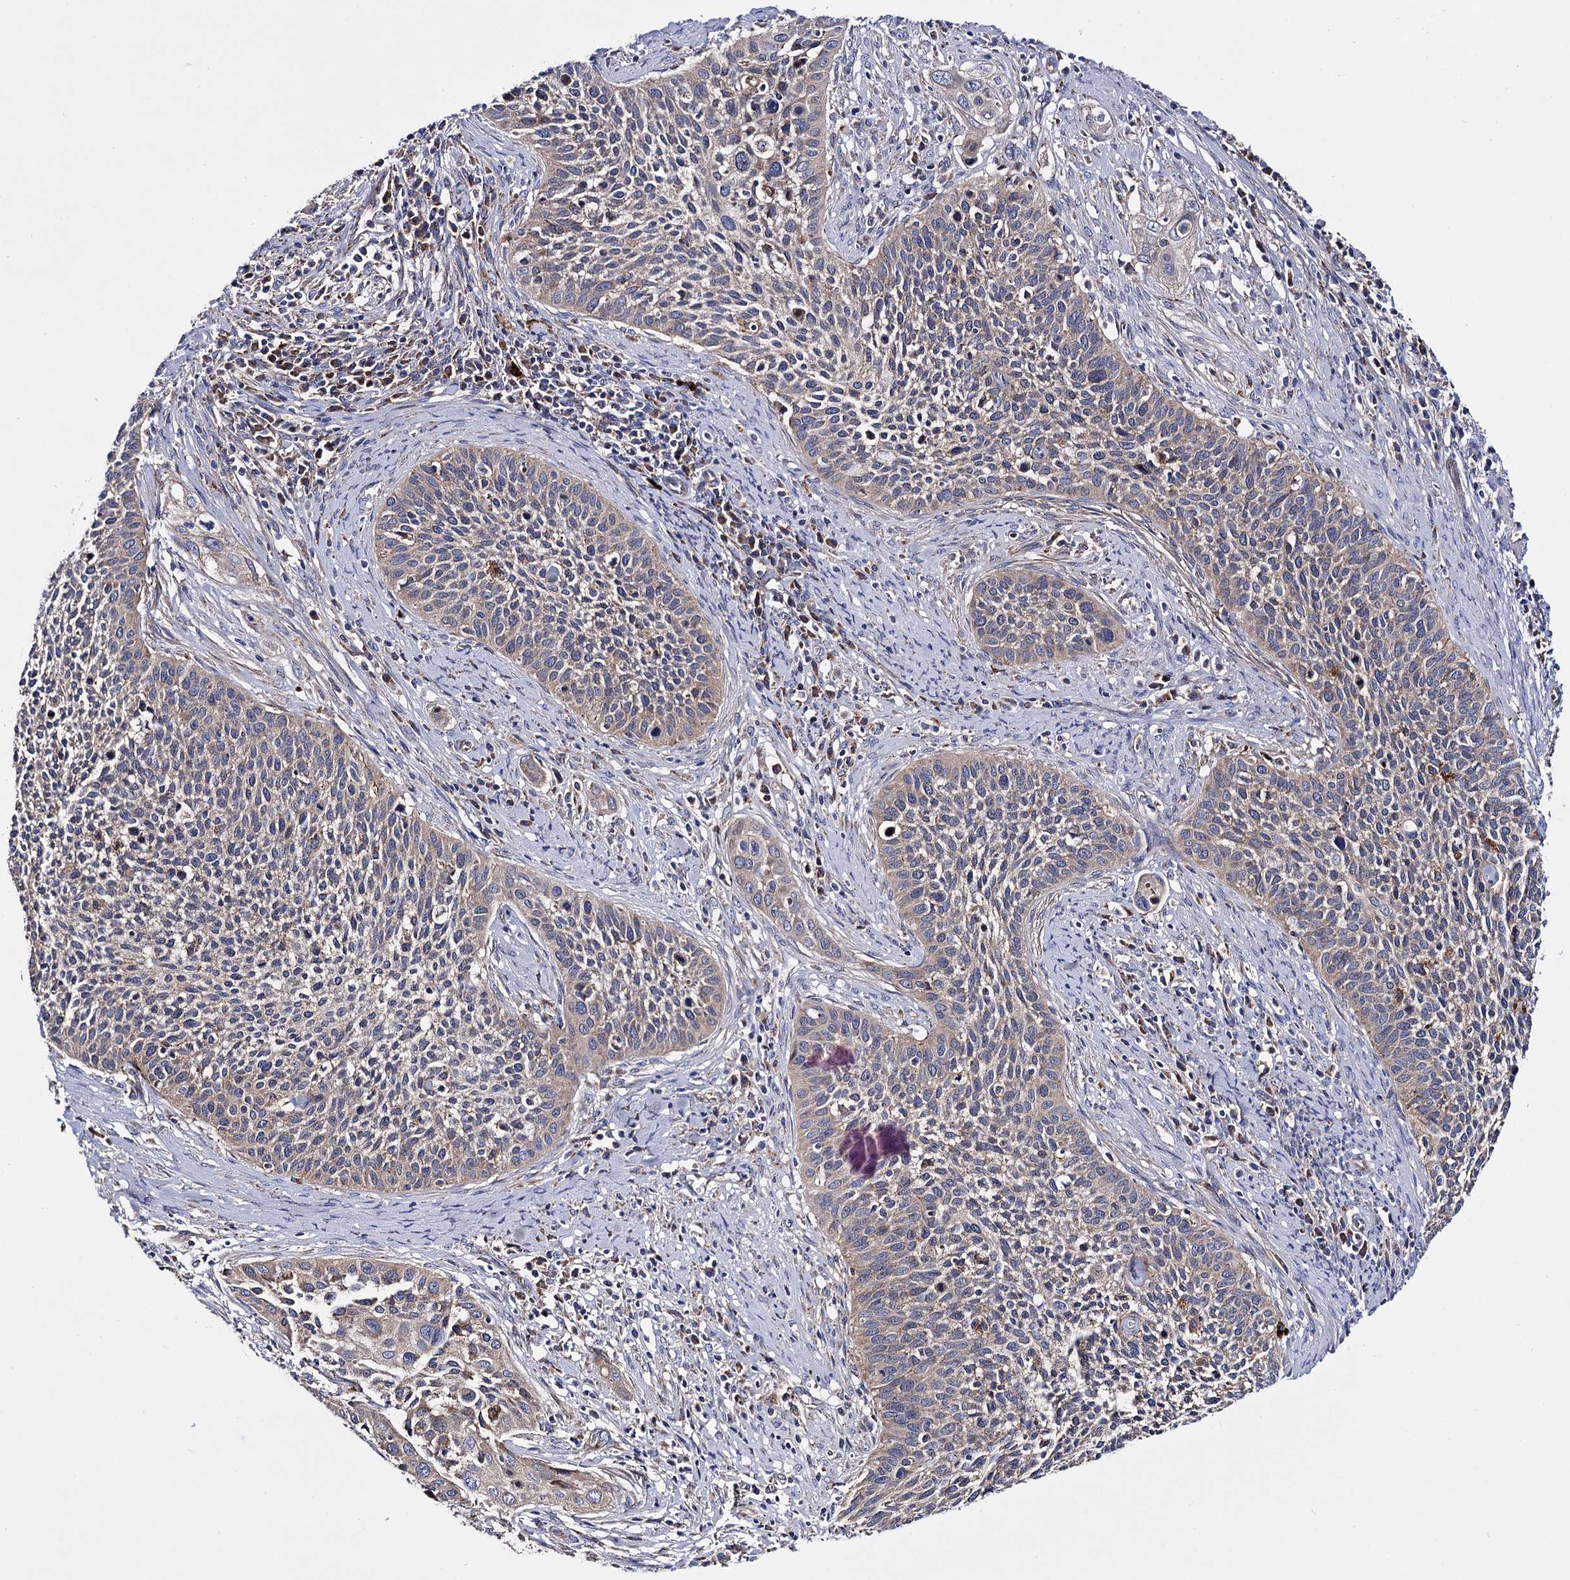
{"staining": {"intensity": "moderate", "quantity": "25%-75%", "location": "cytoplasmic/membranous"}, "tissue": "cervical cancer", "cell_type": "Tumor cells", "image_type": "cancer", "snomed": [{"axis": "morphology", "description": "Squamous cell carcinoma, NOS"}, {"axis": "topography", "description": "Cervix"}], "caption": "Immunohistochemistry (IHC) histopathology image of cervical cancer stained for a protein (brown), which displays medium levels of moderate cytoplasmic/membranous expression in approximately 25%-75% of tumor cells.", "gene": "IQCH", "patient": {"sex": "female", "age": 34}}